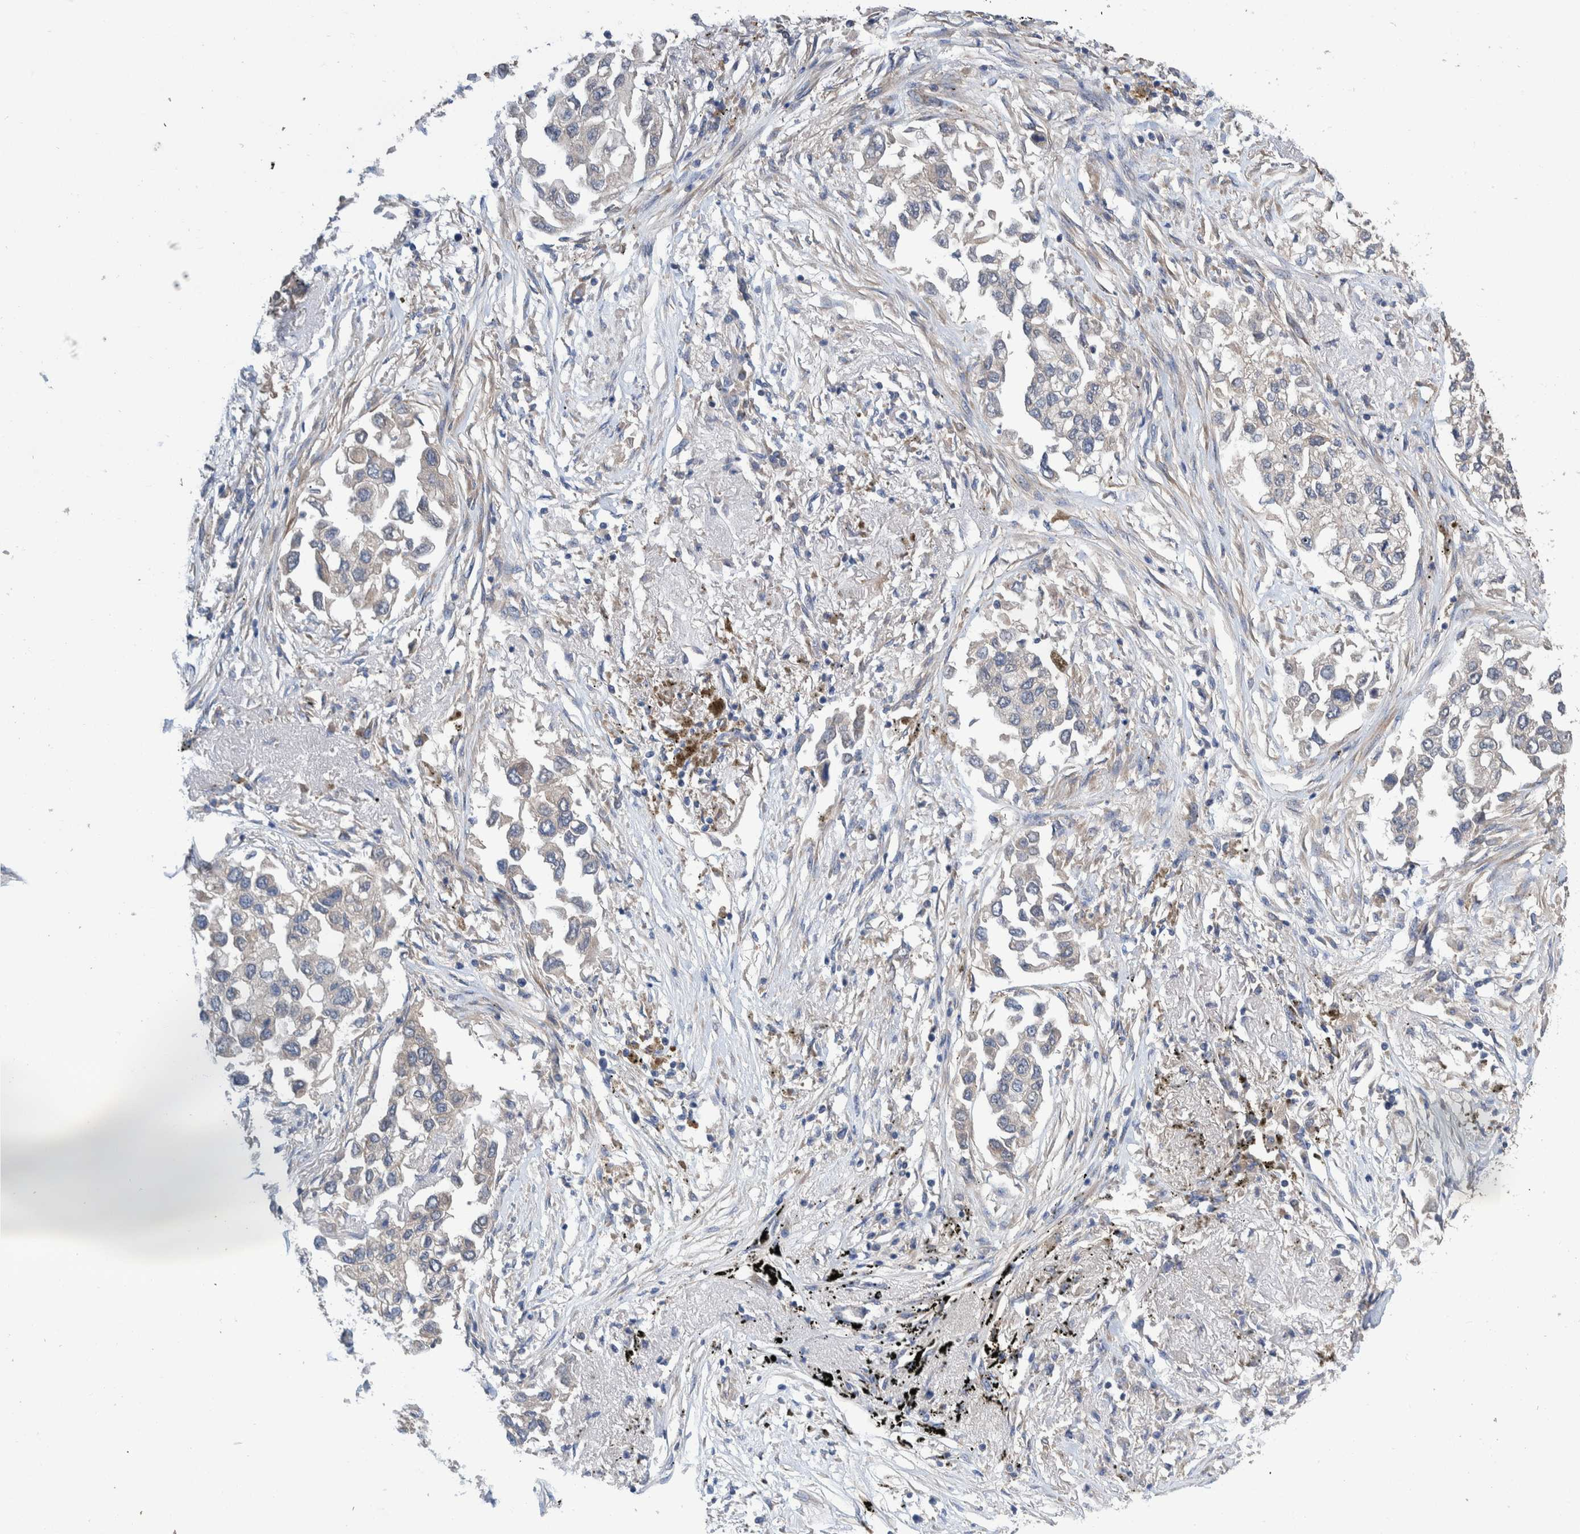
{"staining": {"intensity": "weak", "quantity": "<25%", "location": "cytoplasmic/membranous"}, "tissue": "lung cancer", "cell_type": "Tumor cells", "image_type": "cancer", "snomed": [{"axis": "morphology", "description": "Inflammation, NOS"}, {"axis": "morphology", "description": "Adenocarcinoma, NOS"}, {"axis": "topography", "description": "Lung"}], "caption": "Immunohistochemistry (IHC) of lung cancer reveals no expression in tumor cells.", "gene": "PLPBP", "patient": {"sex": "male", "age": 63}}